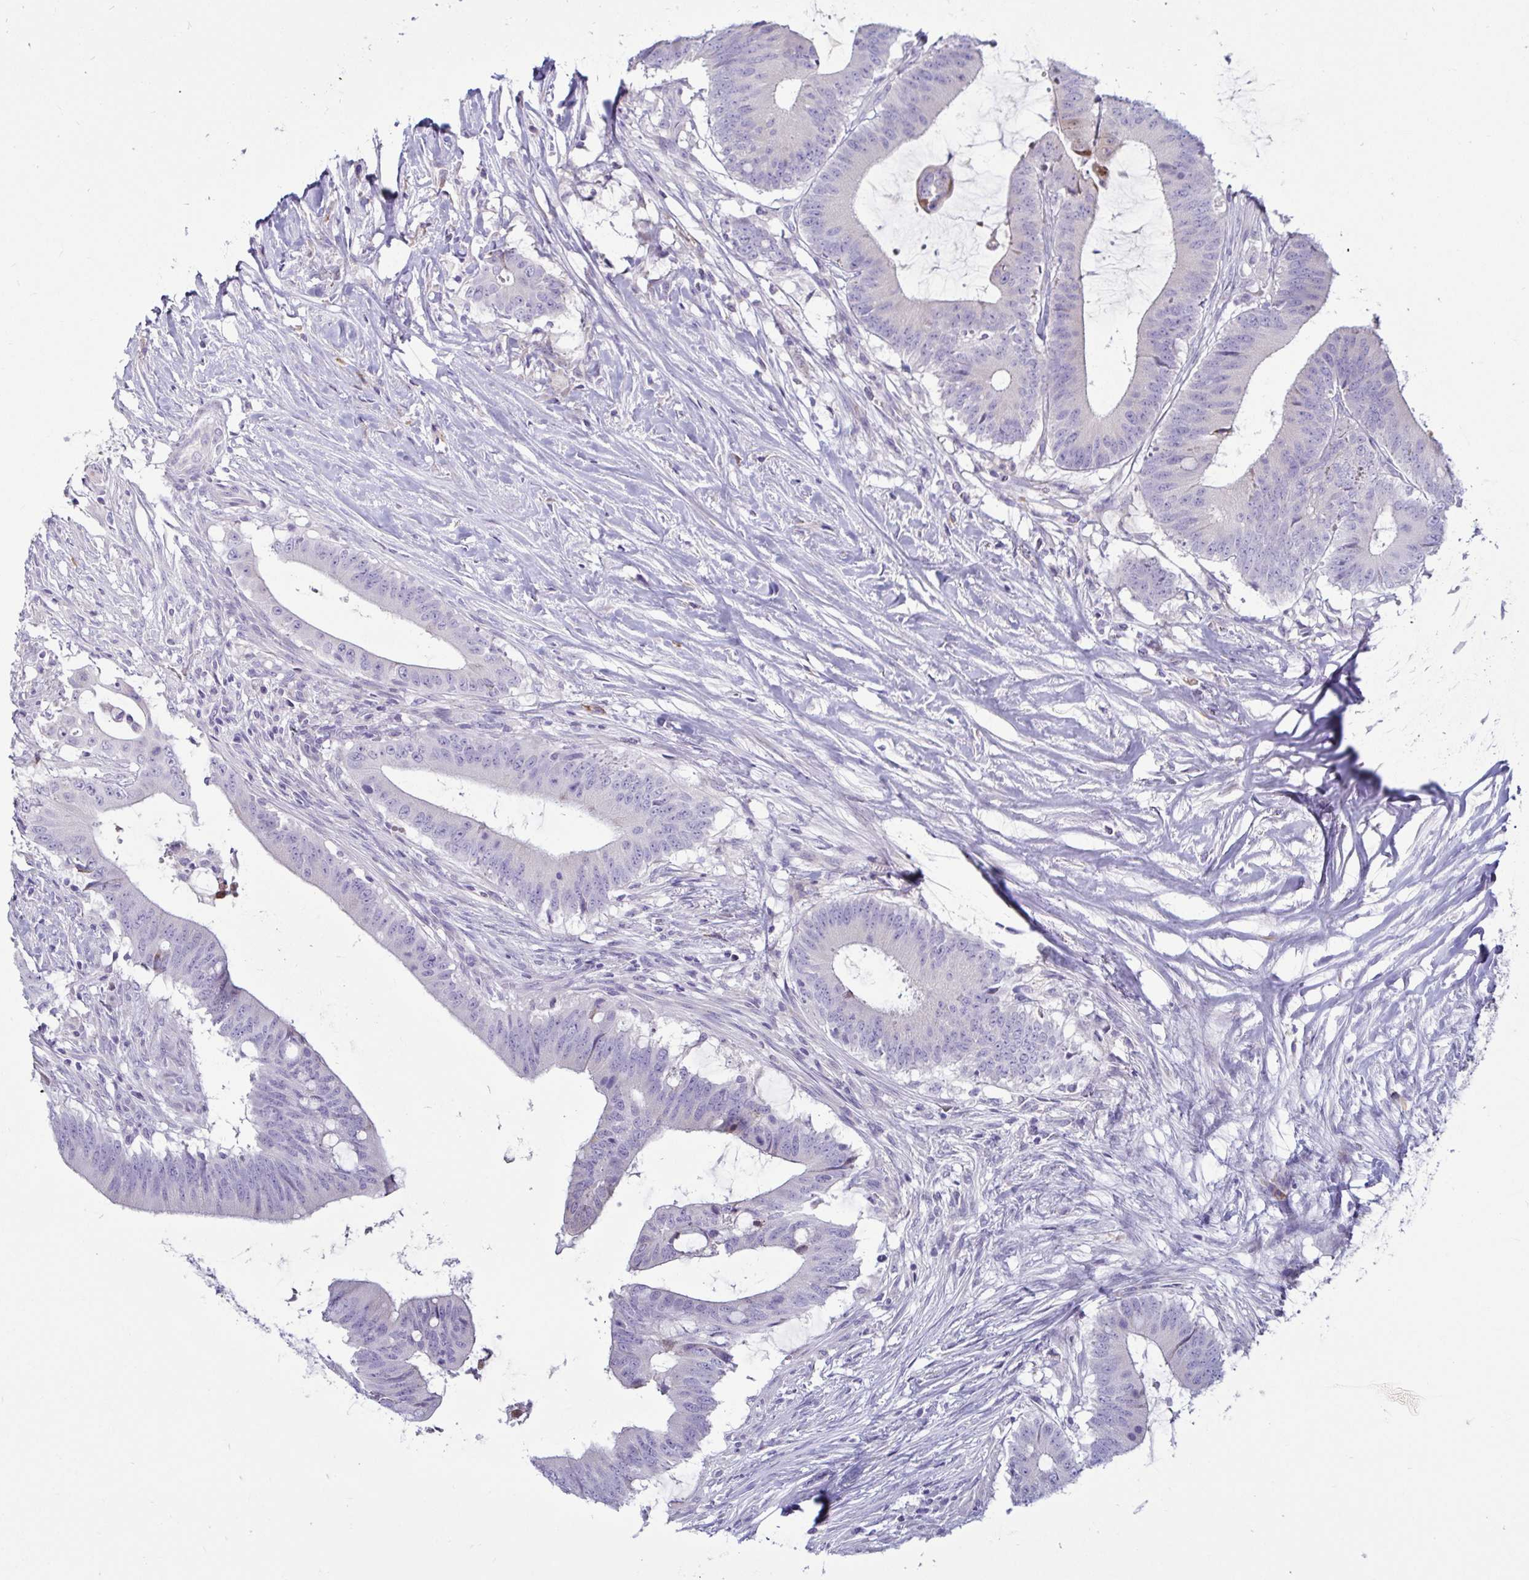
{"staining": {"intensity": "negative", "quantity": "none", "location": "none"}, "tissue": "colorectal cancer", "cell_type": "Tumor cells", "image_type": "cancer", "snomed": [{"axis": "morphology", "description": "Adenocarcinoma, NOS"}, {"axis": "topography", "description": "Colon"}], "caption": "Image shows no significant protein expression in tumor cells of colorectal cancer (adenocarcinoma).", "gene": "TFPI2", "patient": {"sex": "female", "age": 43}}